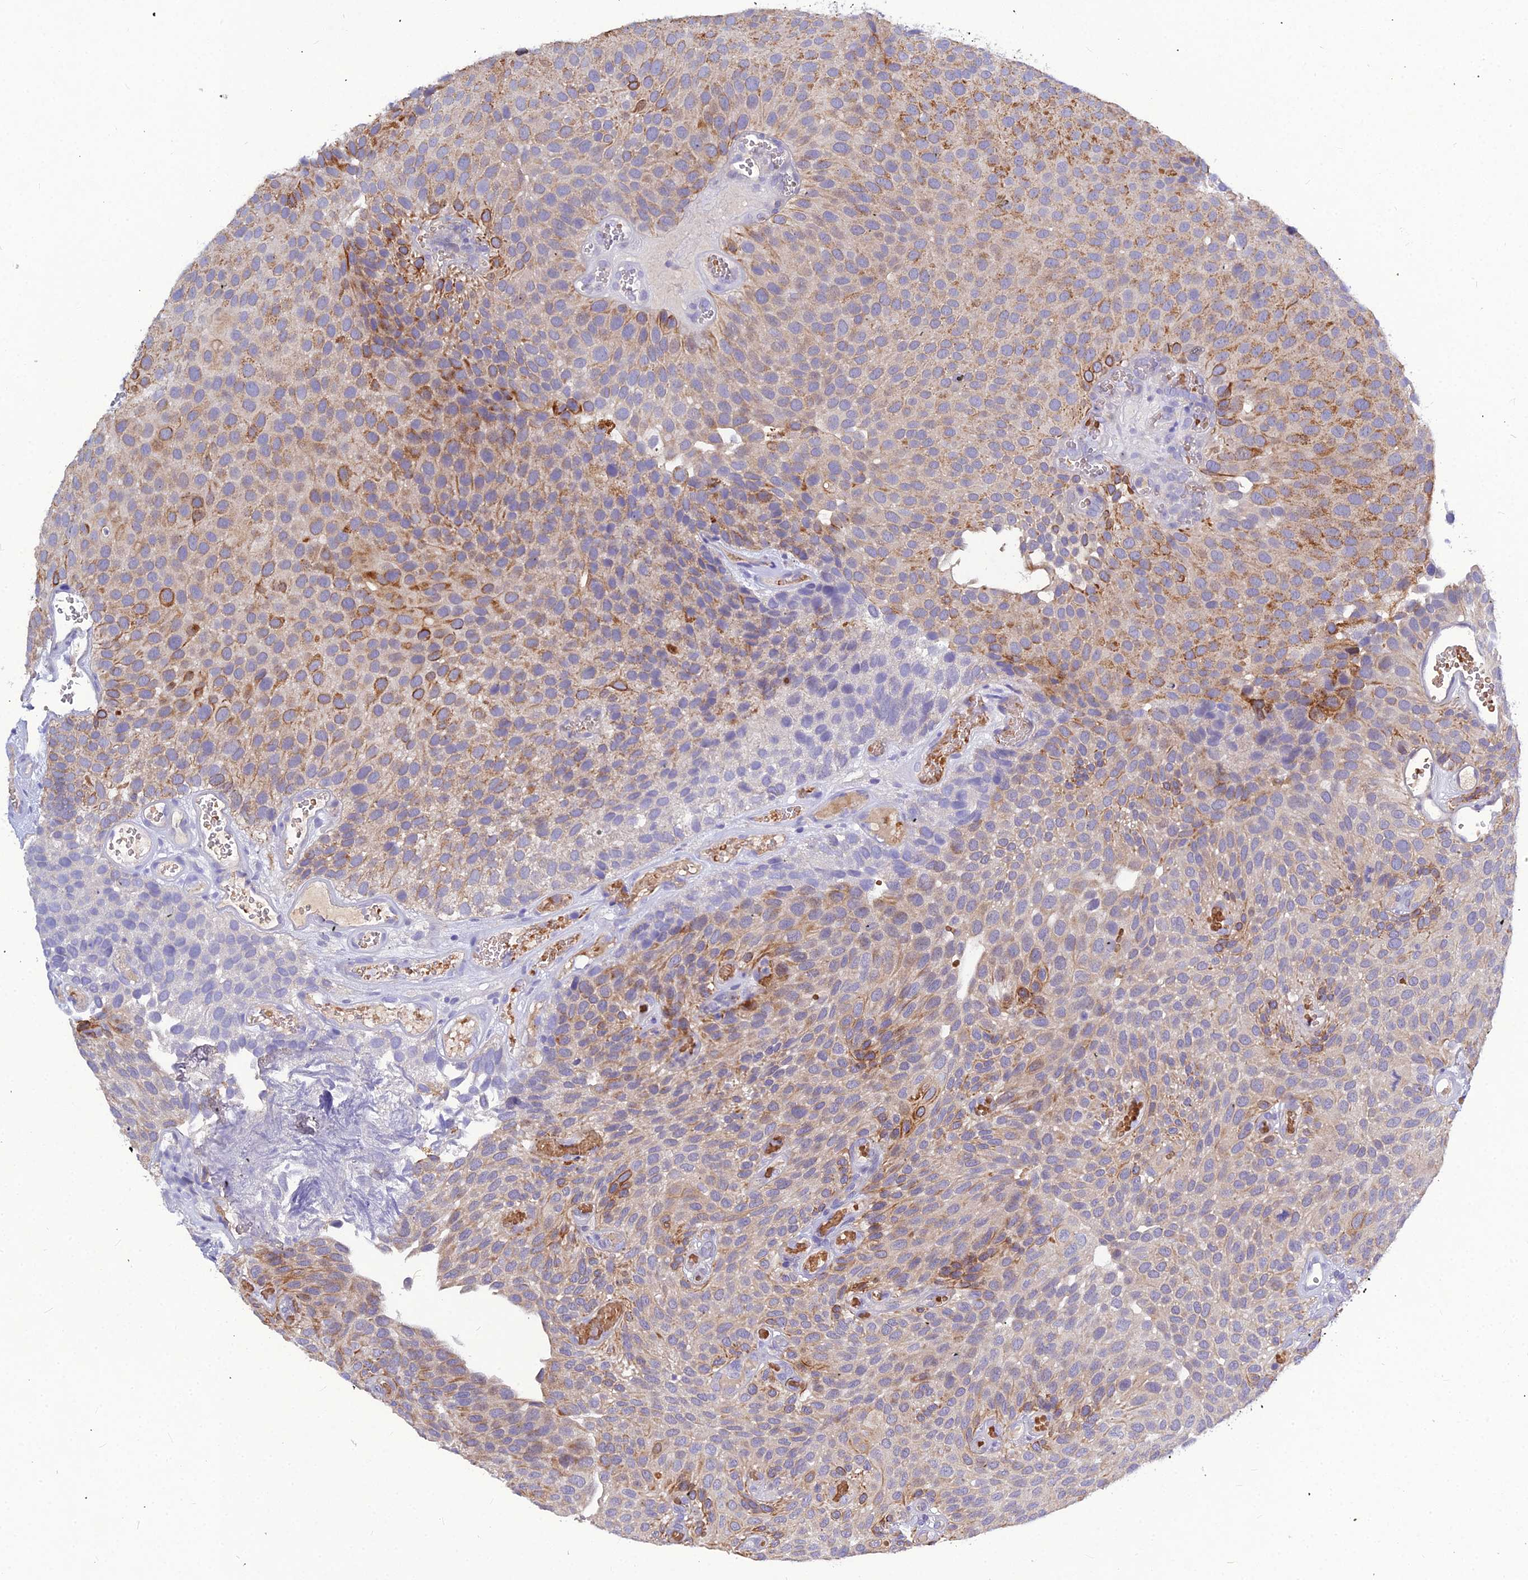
{"staining": {"intensity": "moderate", "quantity": "25%-75%", "location": "cytoplasmic/membranous"}, "tissue": "urothelial cancer", "cell_type": "Tumor cells", "image_type": "cancer", "snomed": [{"axis": "morphology", "description": "Urothelial carcinoma, Low grade"}, {"axis": "topography", "description": "Urinary bladder"}], "caption": "Immunohistochemical staining of urothelial cancer demonstrates medium levels of moderate cytoplasmic/membranous staining in approximately 25%-75% of tumor cells.", "gene": "DMRTA1", "patient": {"sex": "male", "age": 89}}